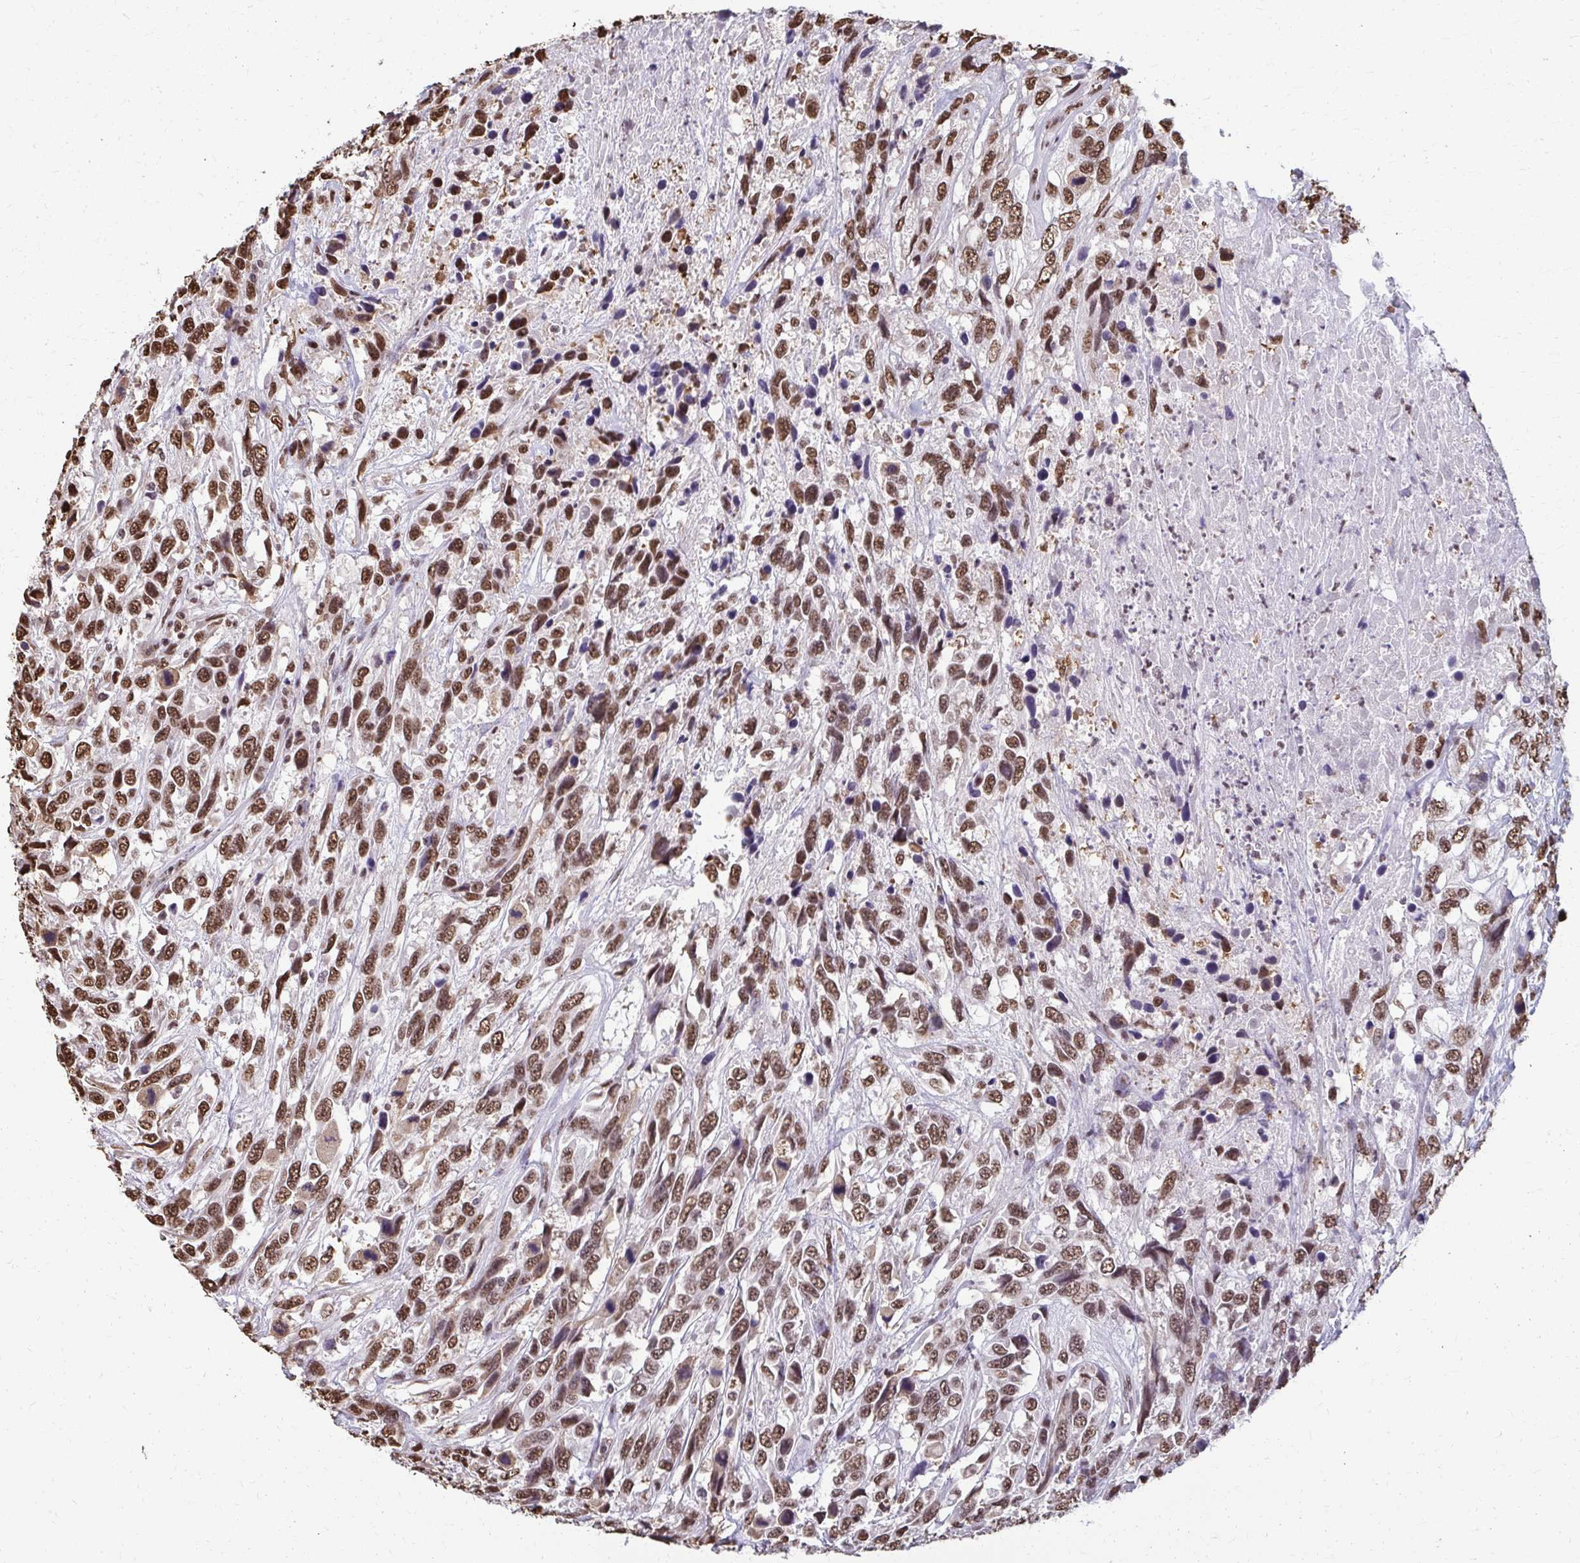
{"staining": {"intensity": "moderate", "quantity": ">75%", "location": "nuclear"}, "tissue": "urothelial cancer", "cell_type": "Tumor cells", "image_type": "cancer", "snomed": [{"axis": "morphology", "description": "Urothelial carcinoma, High grade"}, {"axis": "topography", "description": "Urinary bladder"}], "caption": "The immunohistochemical stain labels moderate nuclear staining in tumor cells of urothelial carcinoma (high-grade) tissue.", "gene": "SNRPA", "patient": {"sex": "female", "age": 70}}